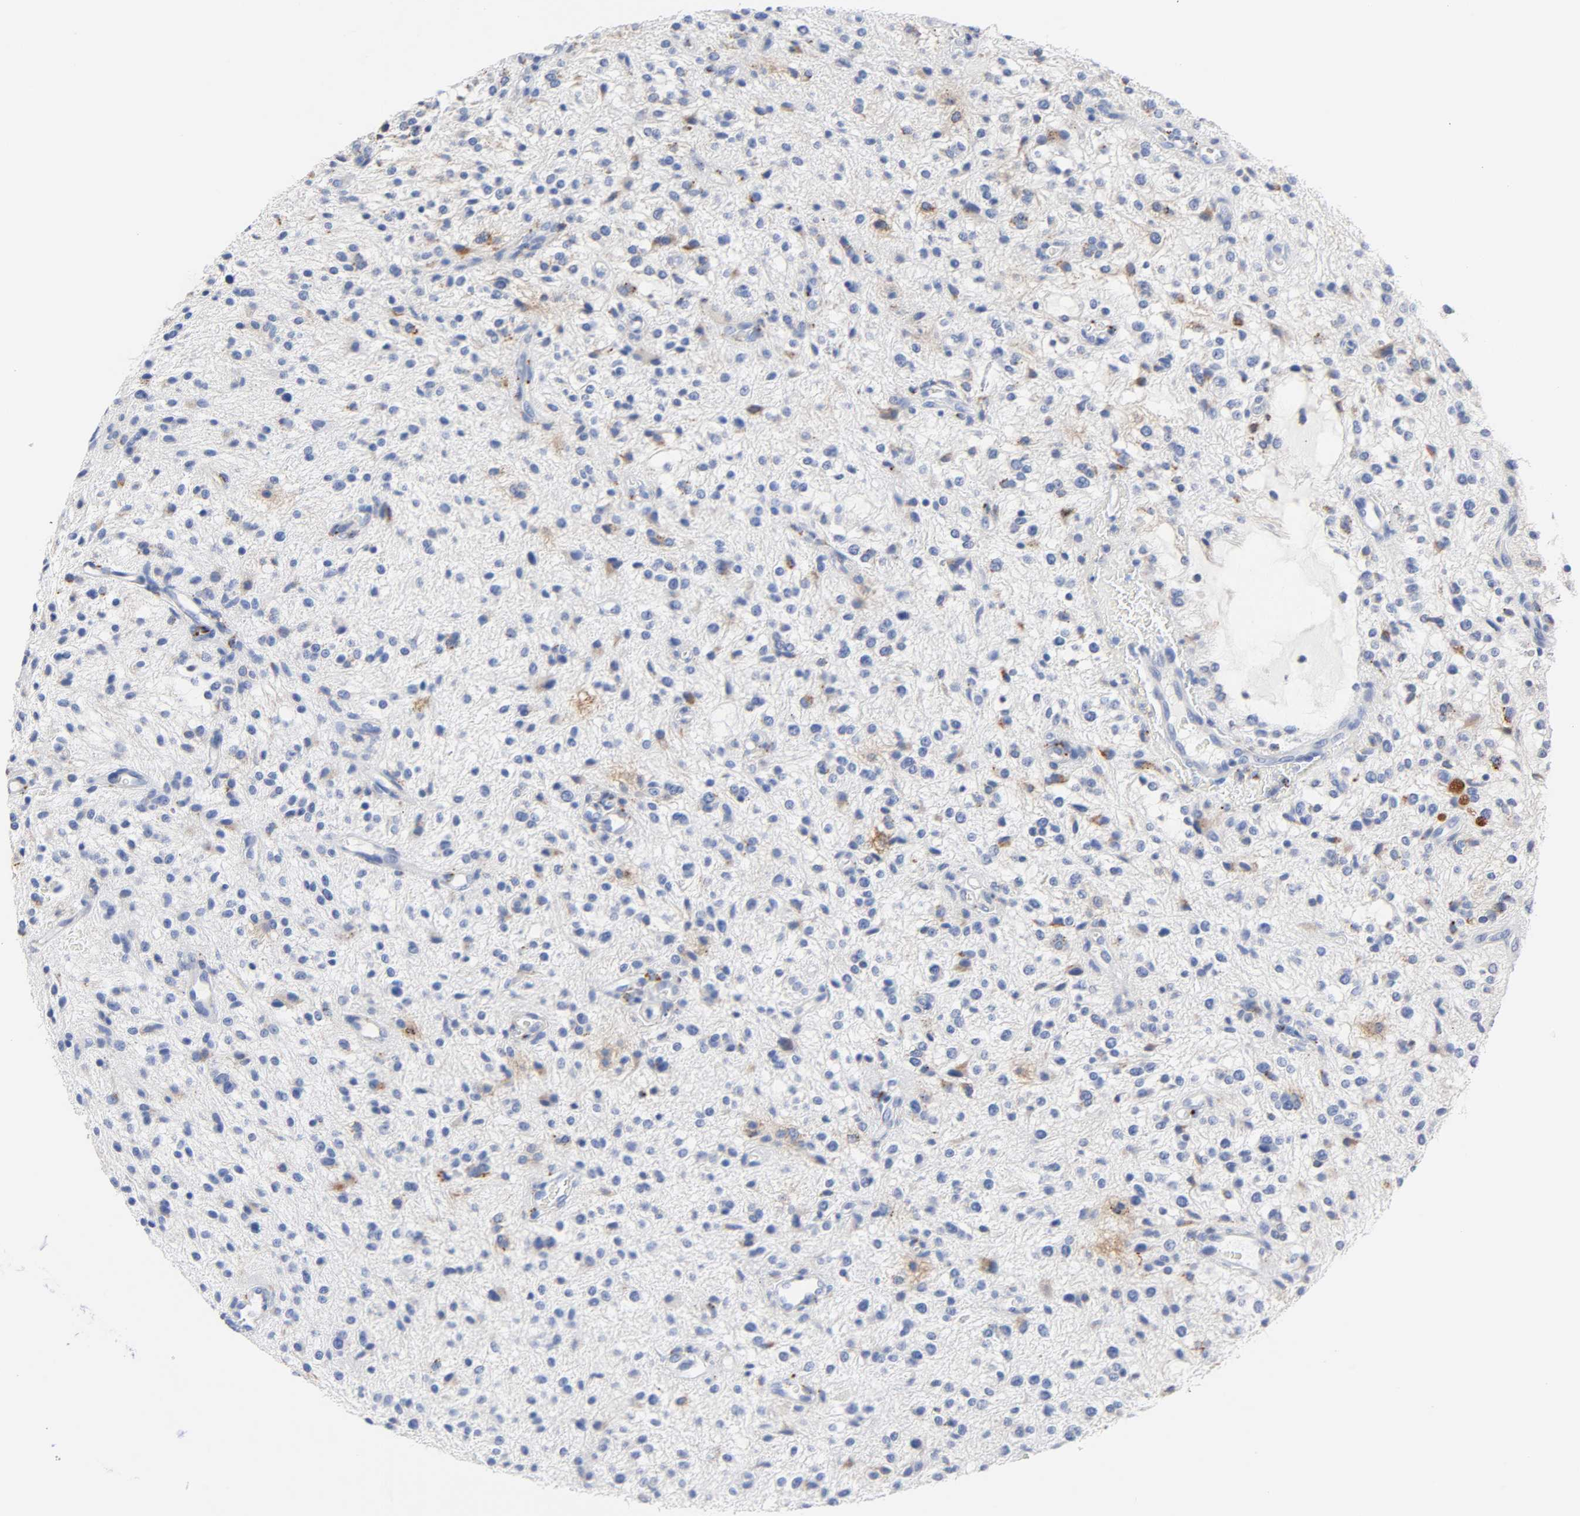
{"staining": {"intensity": "moderate", "quantity": "<25%", "location": "cytoplasmic/membranous"}, "tissue": "glioma", "cell_type": "Tumor cells", "image_type": "cancer", "snomed": [{"axis": "morphology", "description": "Glioma, malignant, NOS"}, {"axis": "topography", "description": "Cerebellum"}], "caption": "Immunohistochemistry (IHC) of human glioma (malignant) exhibits low levels of moderate cytoplasmic/membranous expression in about <25% of tumor cells.", "gene": "PLP1", "patient": {"sex": "female", "age": 10}}